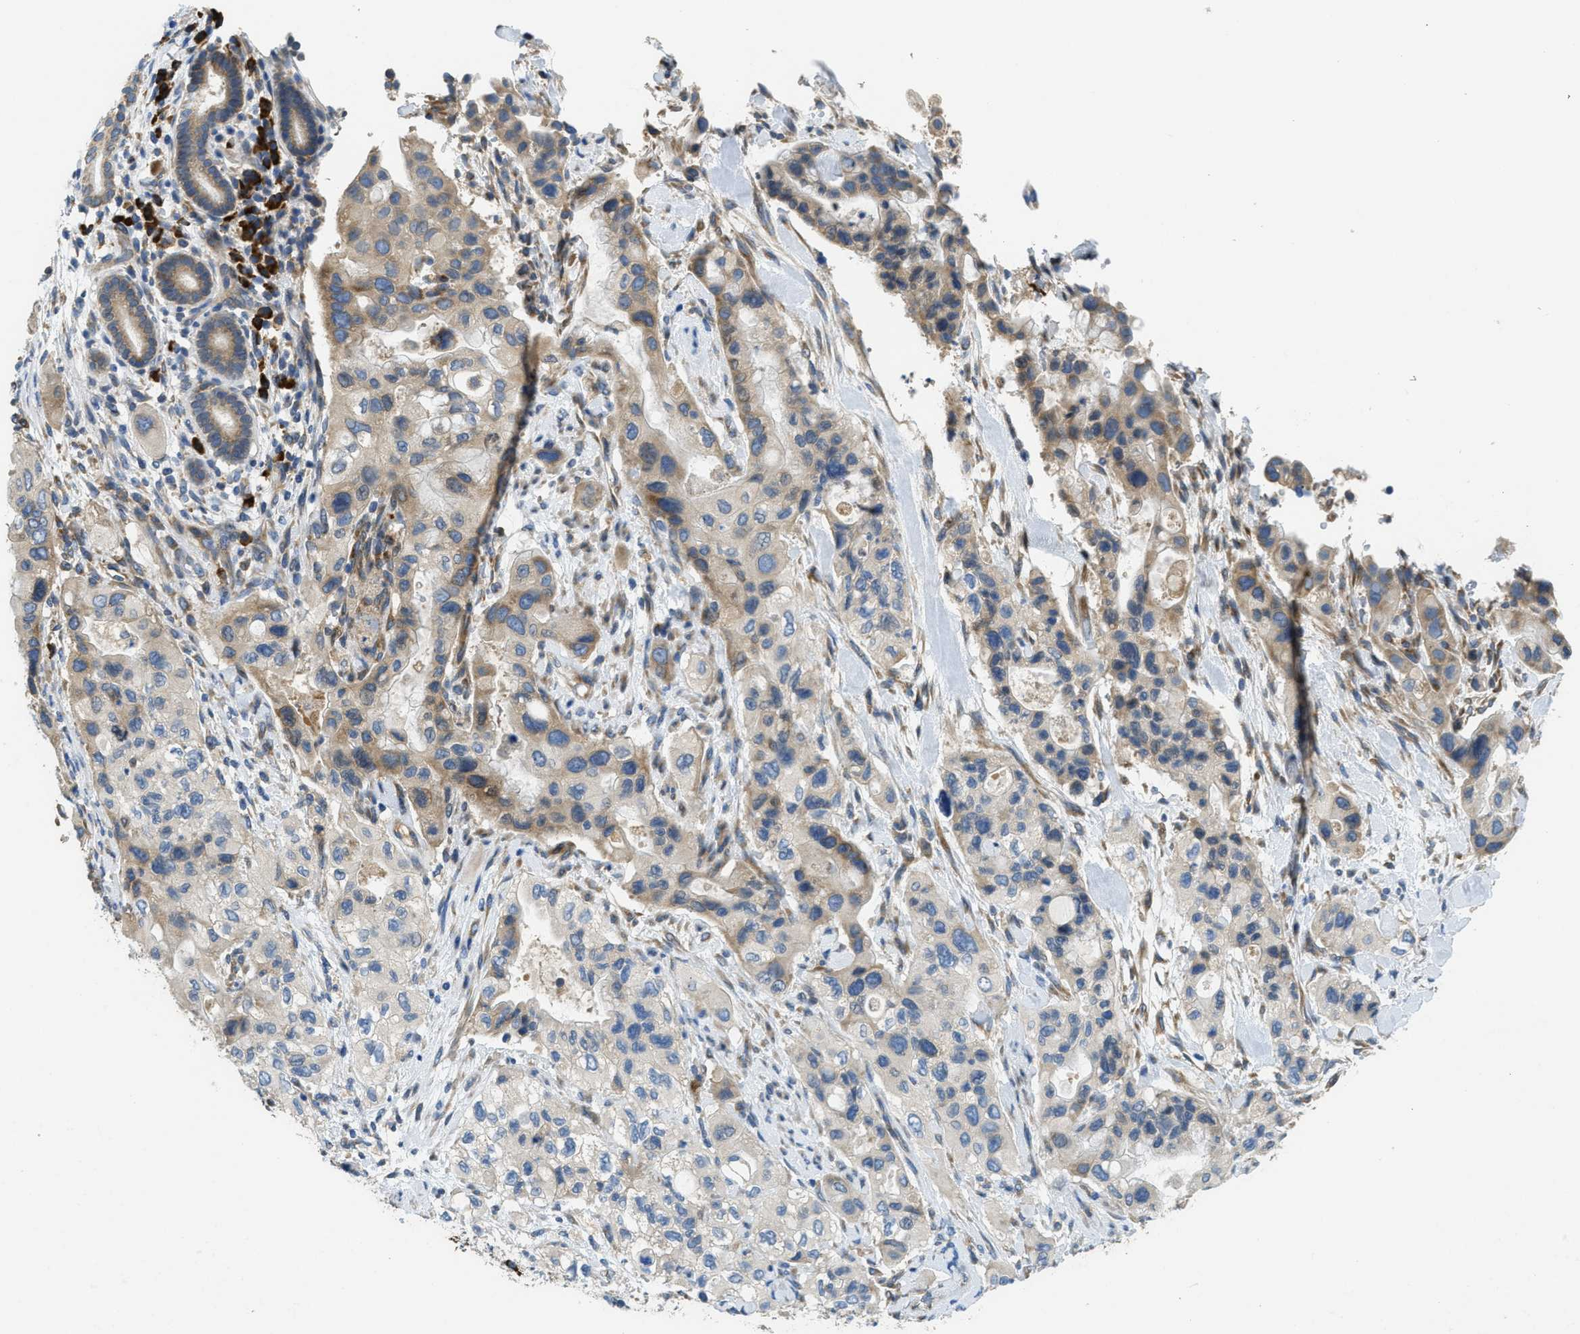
{"staining": {"intensity": "weak", "quantity": "25%-75%", "location": "cytoplasmic/membranous"}, "tissue": "pancreatic cancer", "cell_type": "Tumor cells", "image_type": "cancer", "snomed": [{"axis": "morphology", "description": "Adenocarcinoma, NOS"}, {"axis": "topography", "description": "Pancreas"}], "caption": "Immunohistochemical staining of pancreatic cancer (adenocarcinoma) demonstrates weak cytoplasmic/membranous protein staining in about 25%-75% of tumor cells.", "gene": "SSR1", "patient": {"sex": "female", "age": 56}}